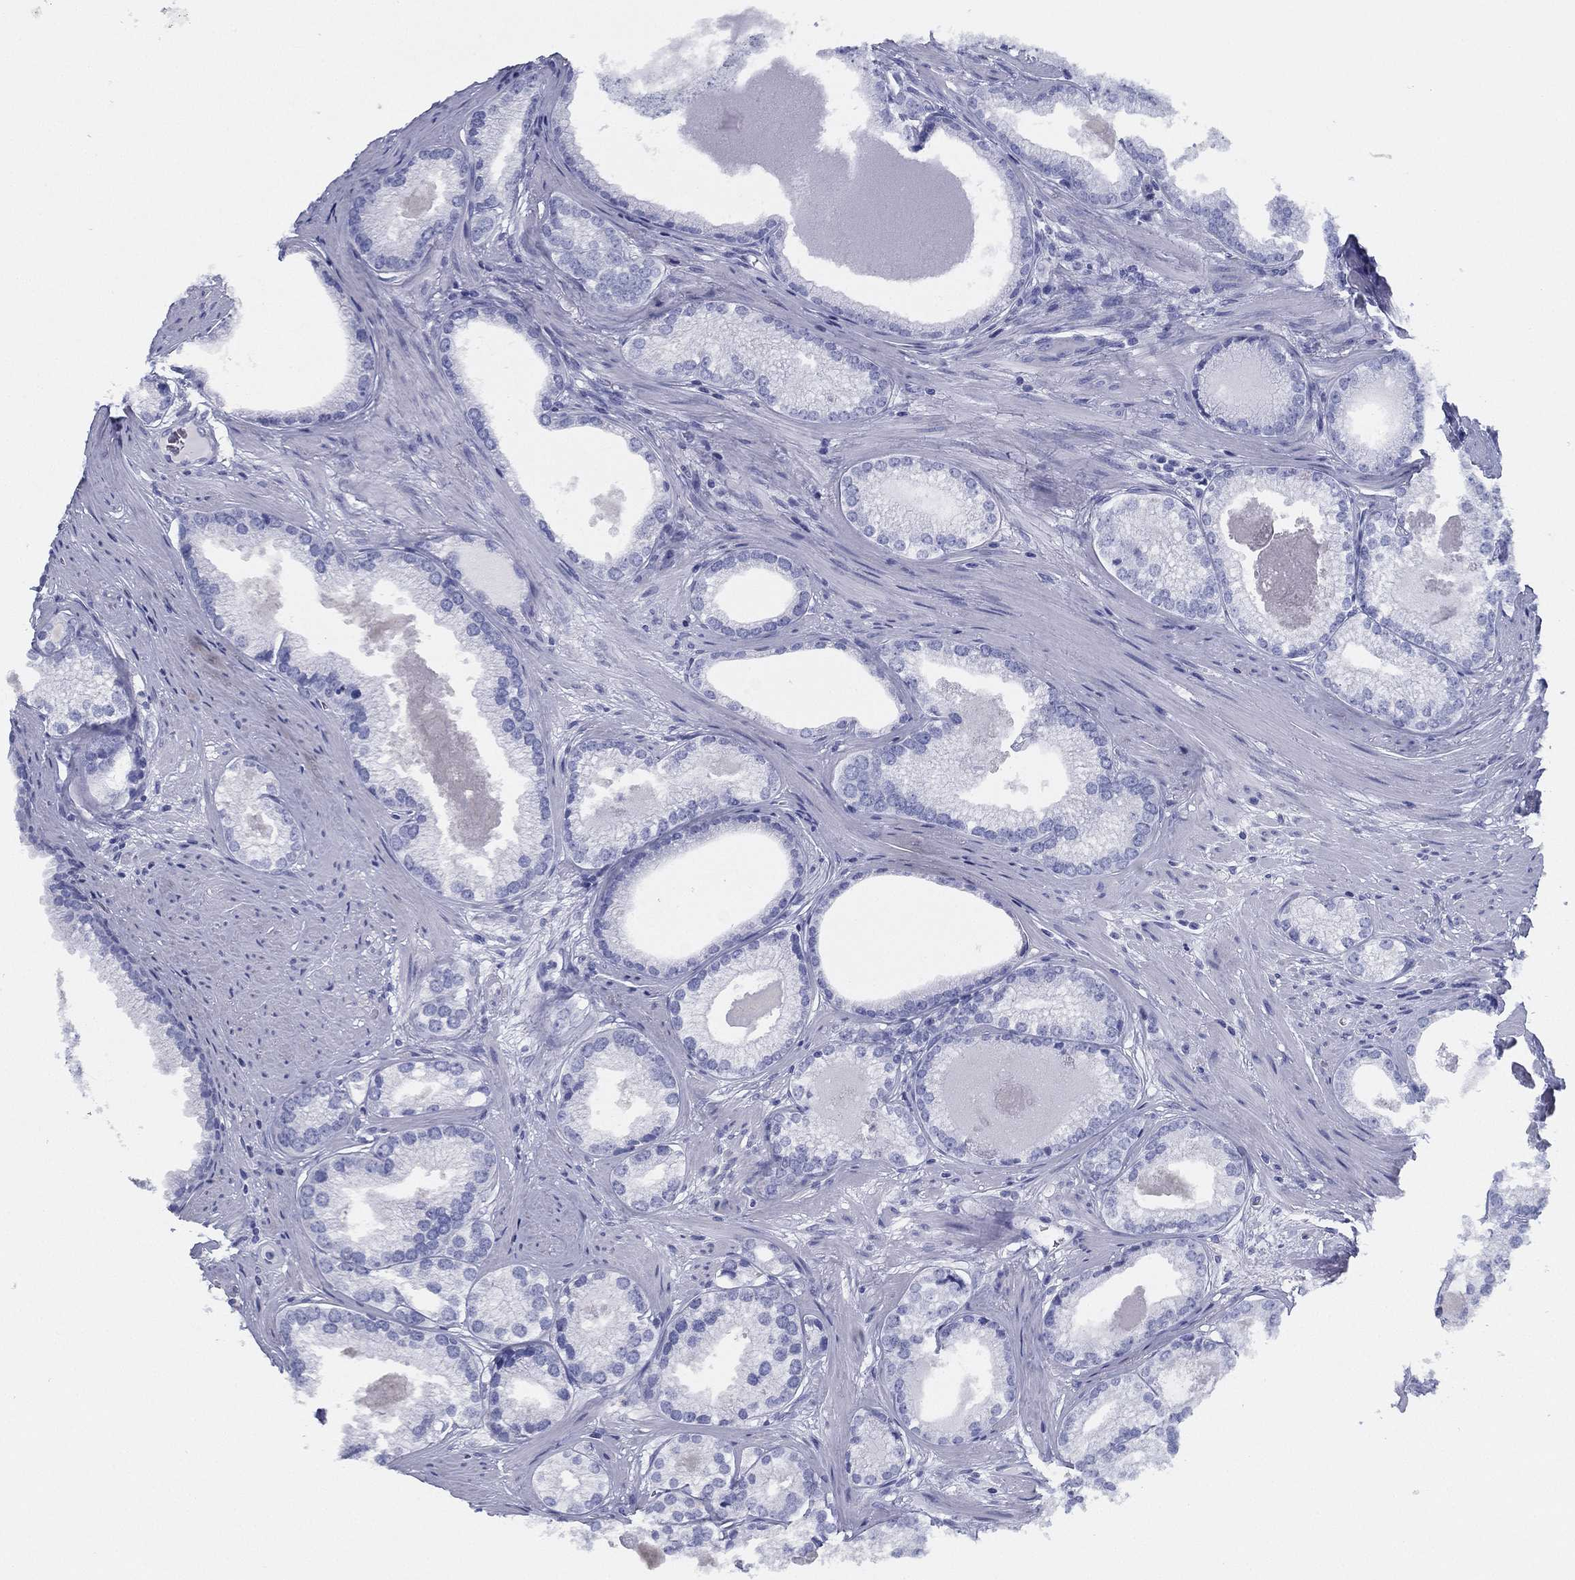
{"staining": {"intensity": "negative", "quantity": "none", "location": "none"}, "tissue": "prostate cancer", "cell_type": "Tumor cells", "image_type": "cancer", "snomed": [{"axis": "morphology", "description": "Adenocarcinoma, High grade"}, {"axis": "topography", "description": "Prostate and seminal vesicle, NOS"}], "caption": "Image shows no protein expression in tumor cells of prostate cancer (high-grade adenocarcinoma) tissue. Nuclei are stained in blue.", "gene": "TMEM252", "patient": {"sex": "male", "age": 62}}